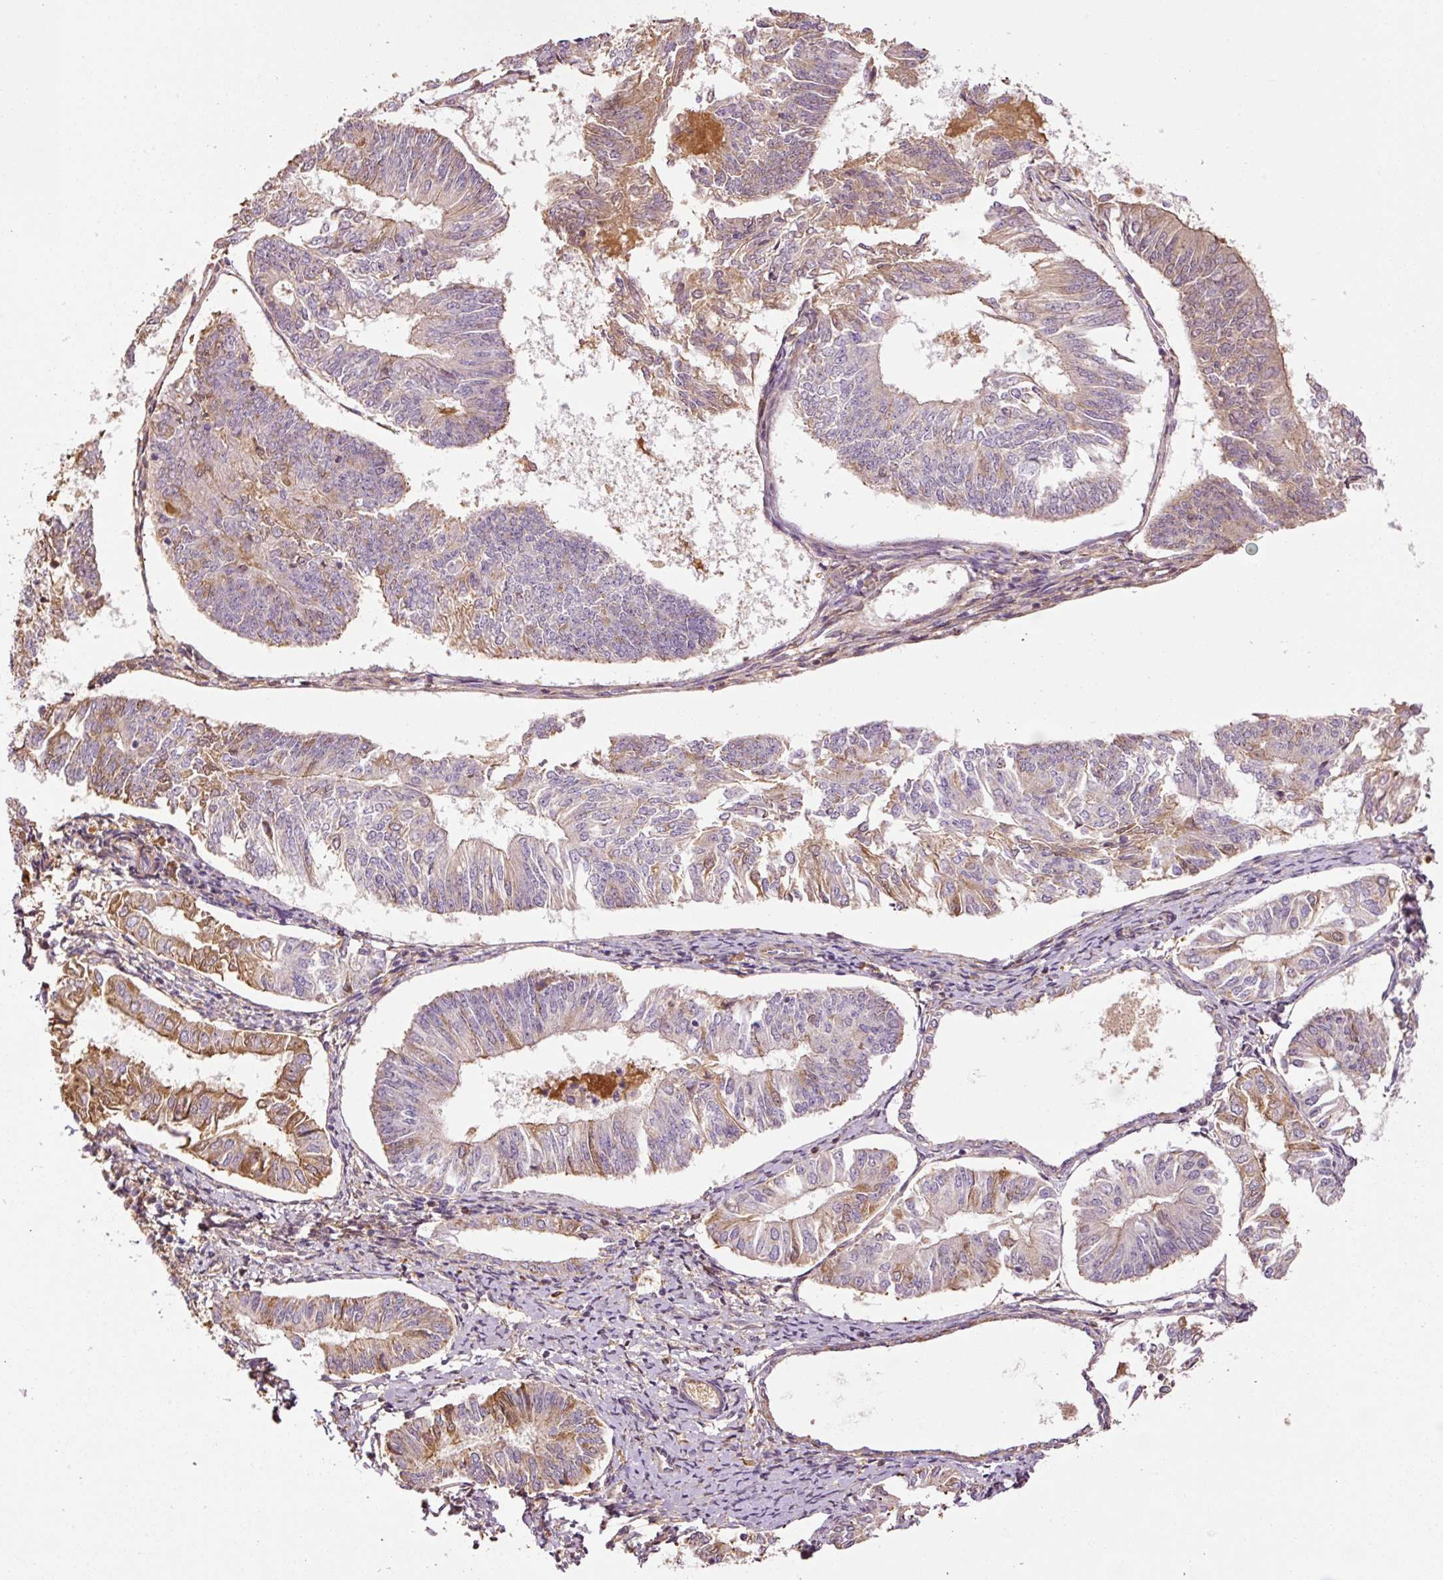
{"staining": {"intensity": "moderate", "quantity": "<25%", "location": "cytoplasmic/membranous"}, "tissue": "endometrial cancer", "cell_type": "Tumor cells", "image_type": "cancer", "snomed": [{"axis": "morphology", "description": "Adenocarcinoma, NOS"}, {"axis": "topography", "description": "Endometrium"}], "caption": "Protein staining of endometrial cancer tissue shows moderate cytoplasmic/membranous positivity in about <25% of tumor cells.", "gene": "NID2", "patient": {"sex": "female", "age": 58}}